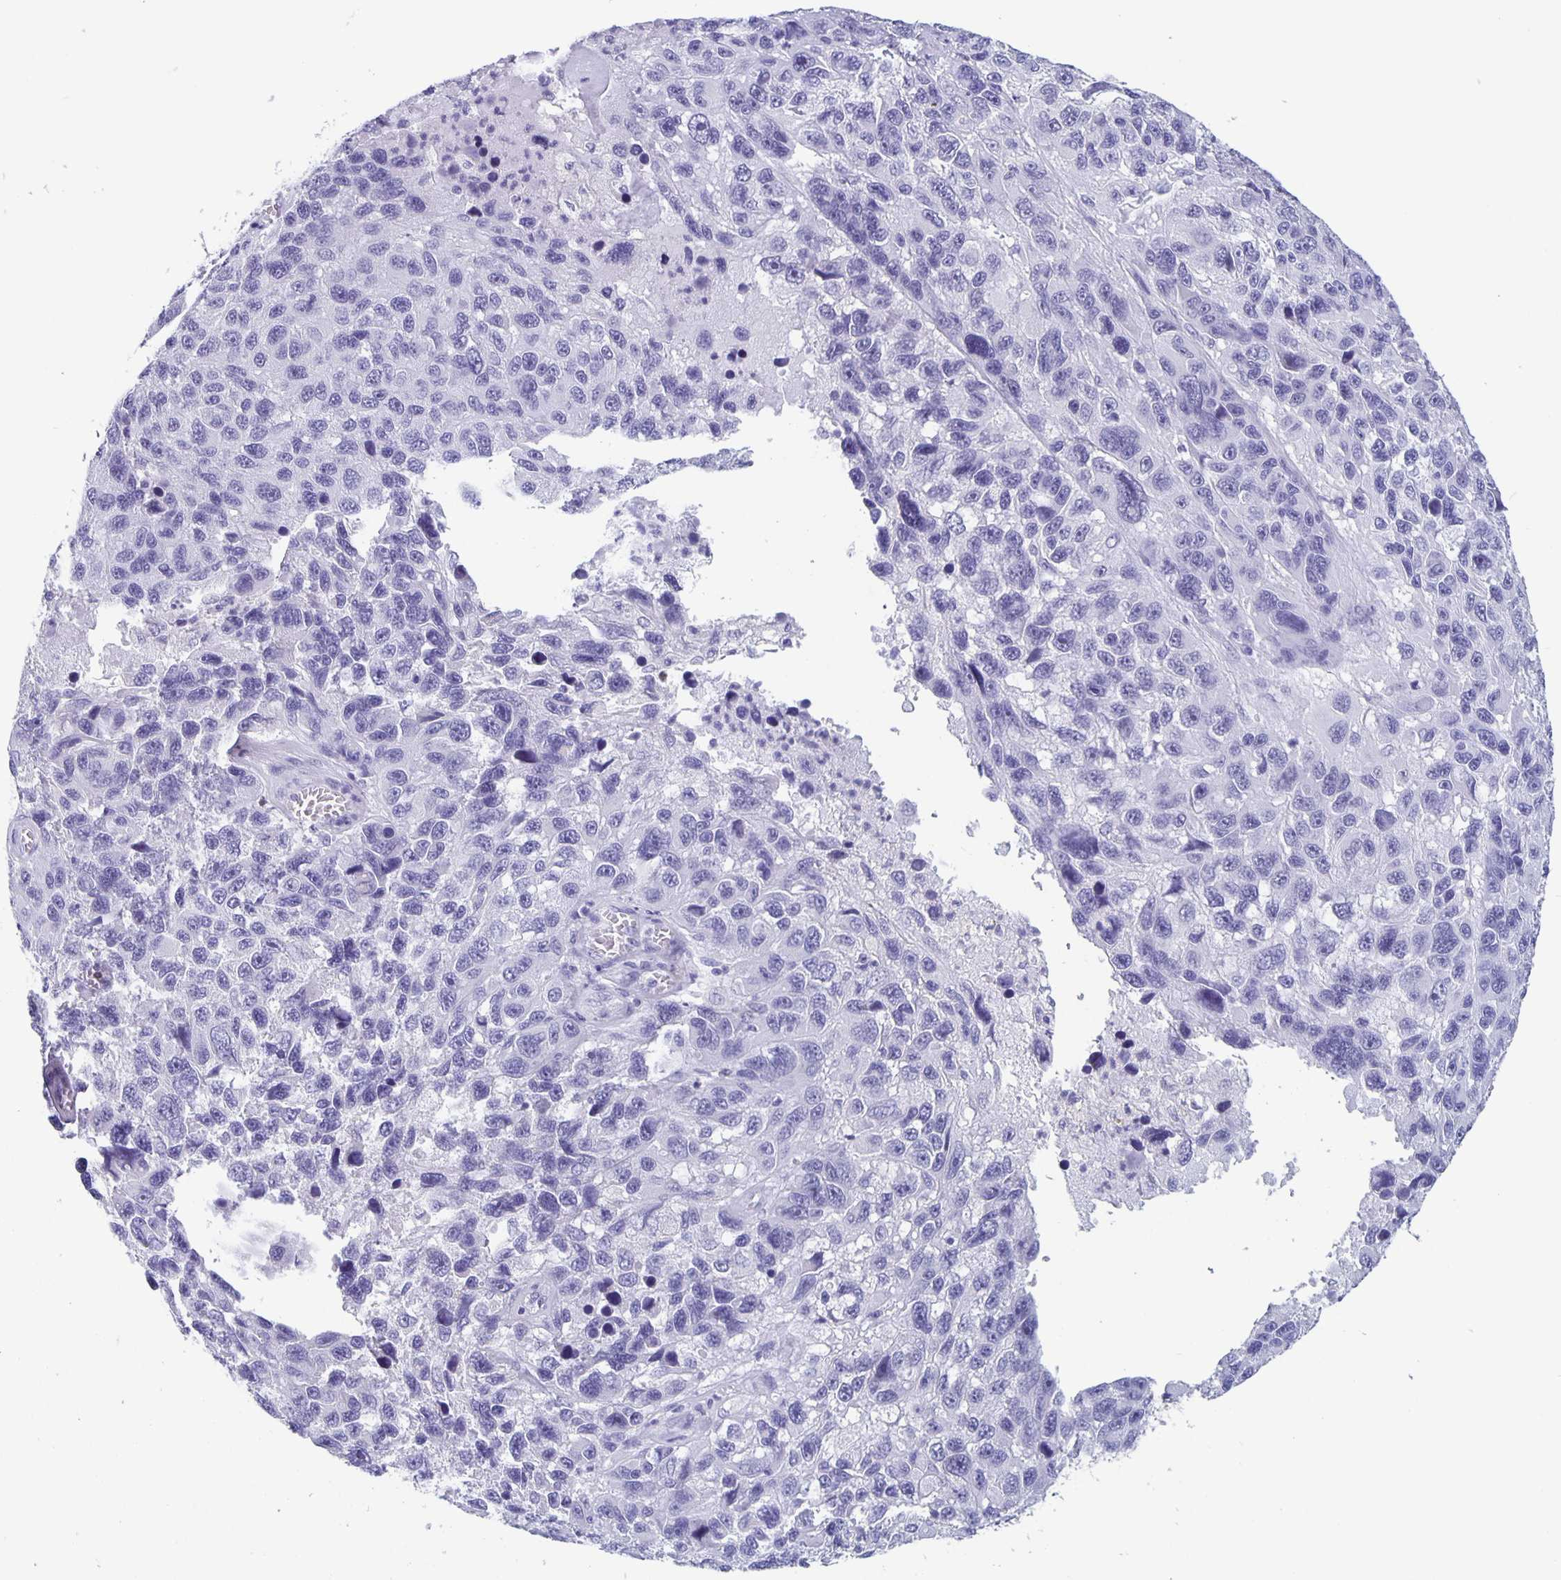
{"staining": {"intensity": "negative", "quantity": "none", "location": "none"}, "tissue": "melanoma", "cell_type": "Tumor cells", "image_type": "cancer", "snomed": [{"axis": "morphology", "description": "Malignant melanoma, NOS"}, {"axis": "topography", "description": "Skin"}], "caption": "Malignant melanoma was stained to show a protein in brown. There is no significant expression in tumor cells.", "gene": "SATB2", "patient": {"sex": "male", "age": 53}}